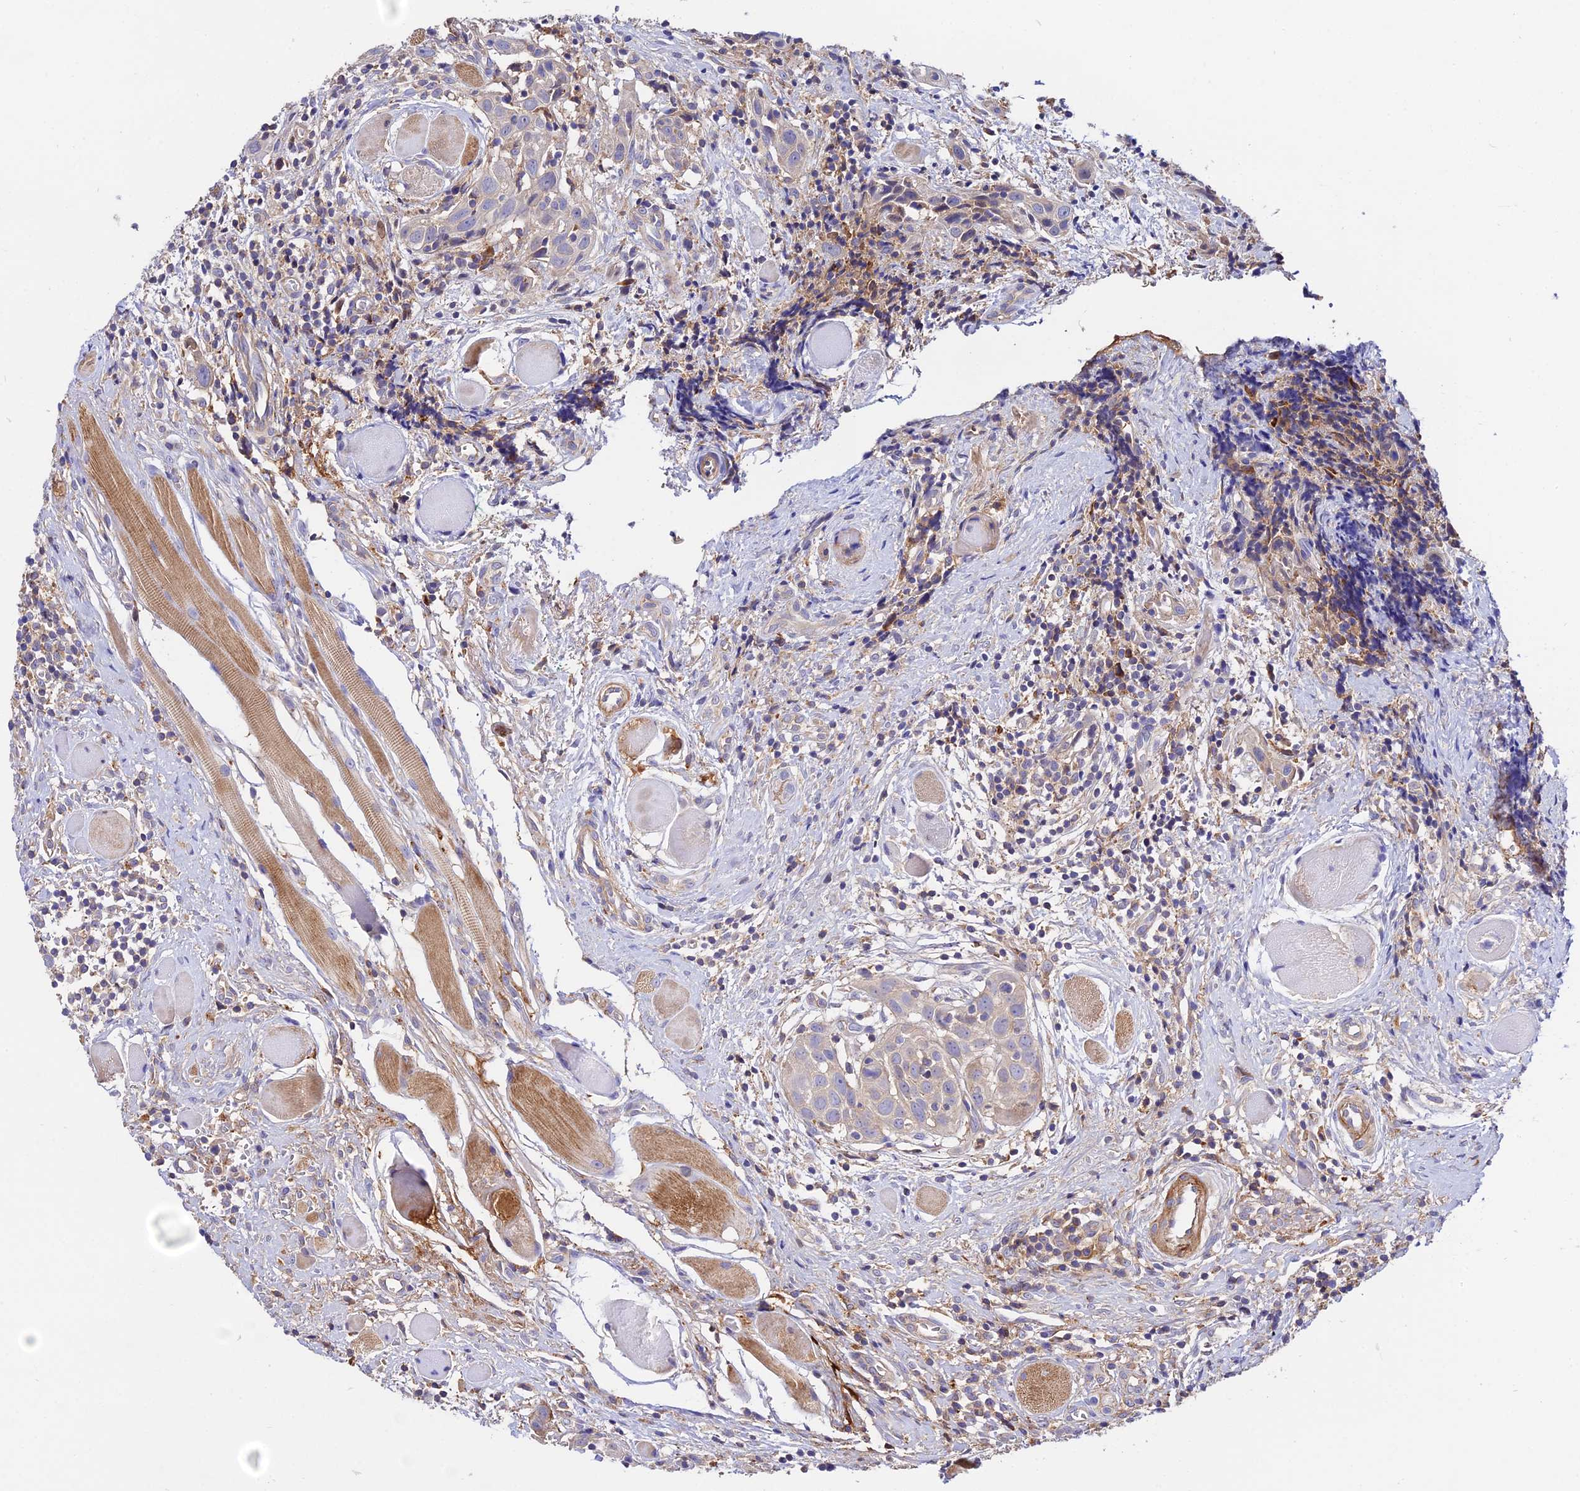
{"staining": {"intensity": "negative", "quantity": "none", "location": "none"}, "tissue": "head and neck cancer", "cell_type": "Tumor cells", "image_type": "cancer", "snomed": [{"axis": "morphology", "description": "Squamous cell carcinoma, NOS"}, {"axis": "topography", "description": "Oral tissue"}, {"axis": "topography", "description": "Head-Neck"}], "caption": "DAB immunohistochemical staining of human head and neck cancer (squamous cell carcinoma) exhibits no significant expression in tumor cells. (Brightfield microscopy of DAB (3,3'-diaminobenzidine) IHC at high magnification).", "gene": "PYM1", "patient": {"sex": "female", "age": 50}}